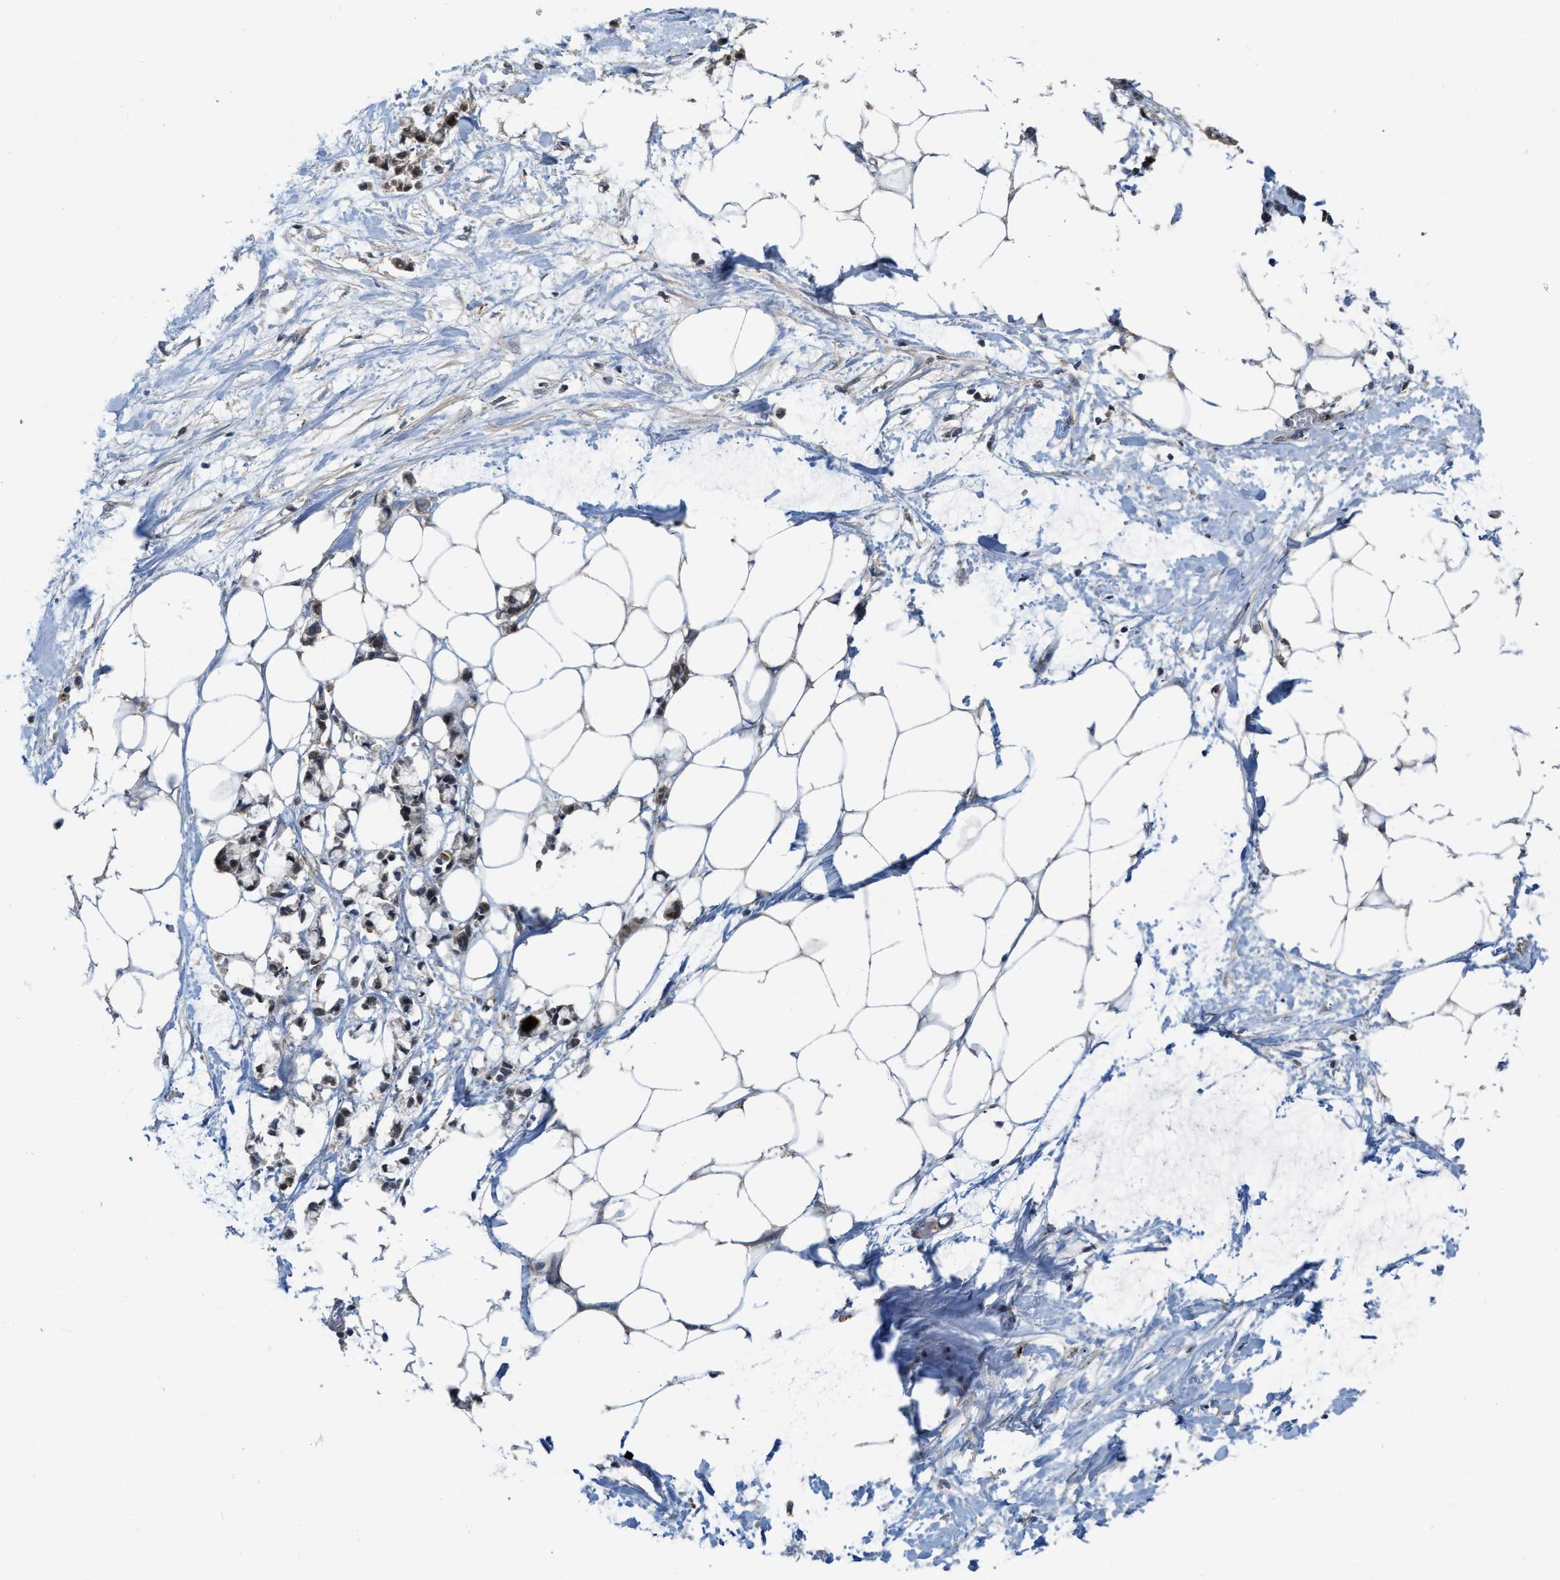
{"staining": {"intensity": "weak", "quantity": ">75%", "location": "cytoplasmic/membranous"}, "tissue": "adipose tissue", "cell_type": "Adipocytes", "image_type": "normal", "snomed": [{"axis": "morphology", "description": "Normal tissue, NOS"}, {"axis": "morphology", "description": "Adenocarcinoma, NOS"}, {"axis": "topography", "description": "Colon"}, {"axis": "topography", "description": "Peripheral nerve tissue"}], "caption": "Adipocytes demonstrate low levels of weak cytoplasmic/membranous expression in about >75% of cells in unremarkable human adipose tissue.", "gene": "NAPEPLD", "patient": {"sex": "male", "age": 14}}